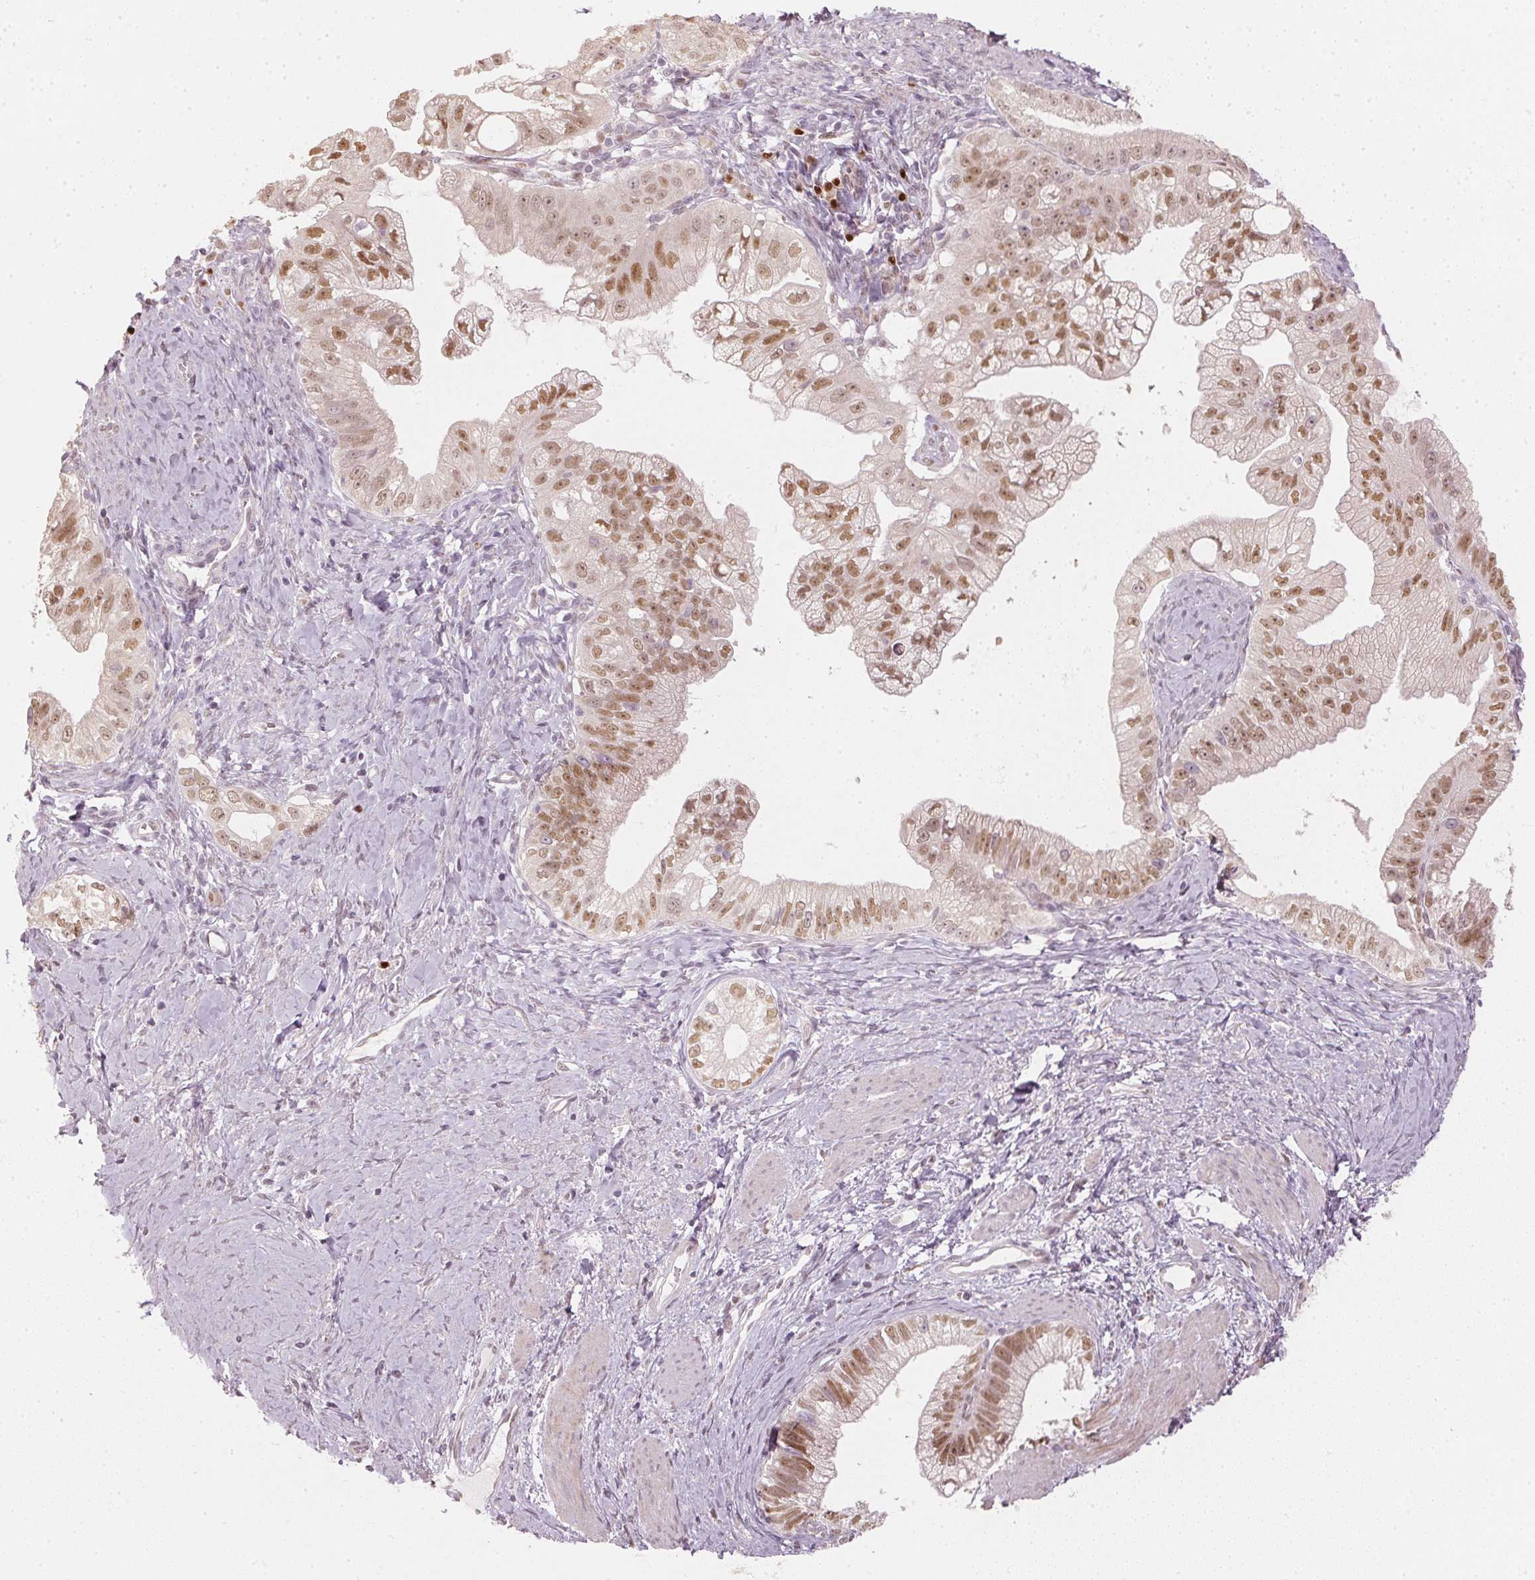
{"staining": {"intensity": "moderate", "quantity": ">75%", "location": "nuclear"}, "tissue": "pancreatic cancer", "cell_type": "Tumor cells", "image_type": "cancer", "snomed": [{"axis": "morphology", "description": "Adenocarcinoma, NOS"}, {"axis": "topography", "description": "Pancreas"}], "caption": "This is an image of immunohistochemistry (IHC) staining of pancreatic cancer, which shows moderate positivity in the nuclear of tumor cells.", "gene": "SLC39A3", "patient": {"sex": "male", "age": 70}}